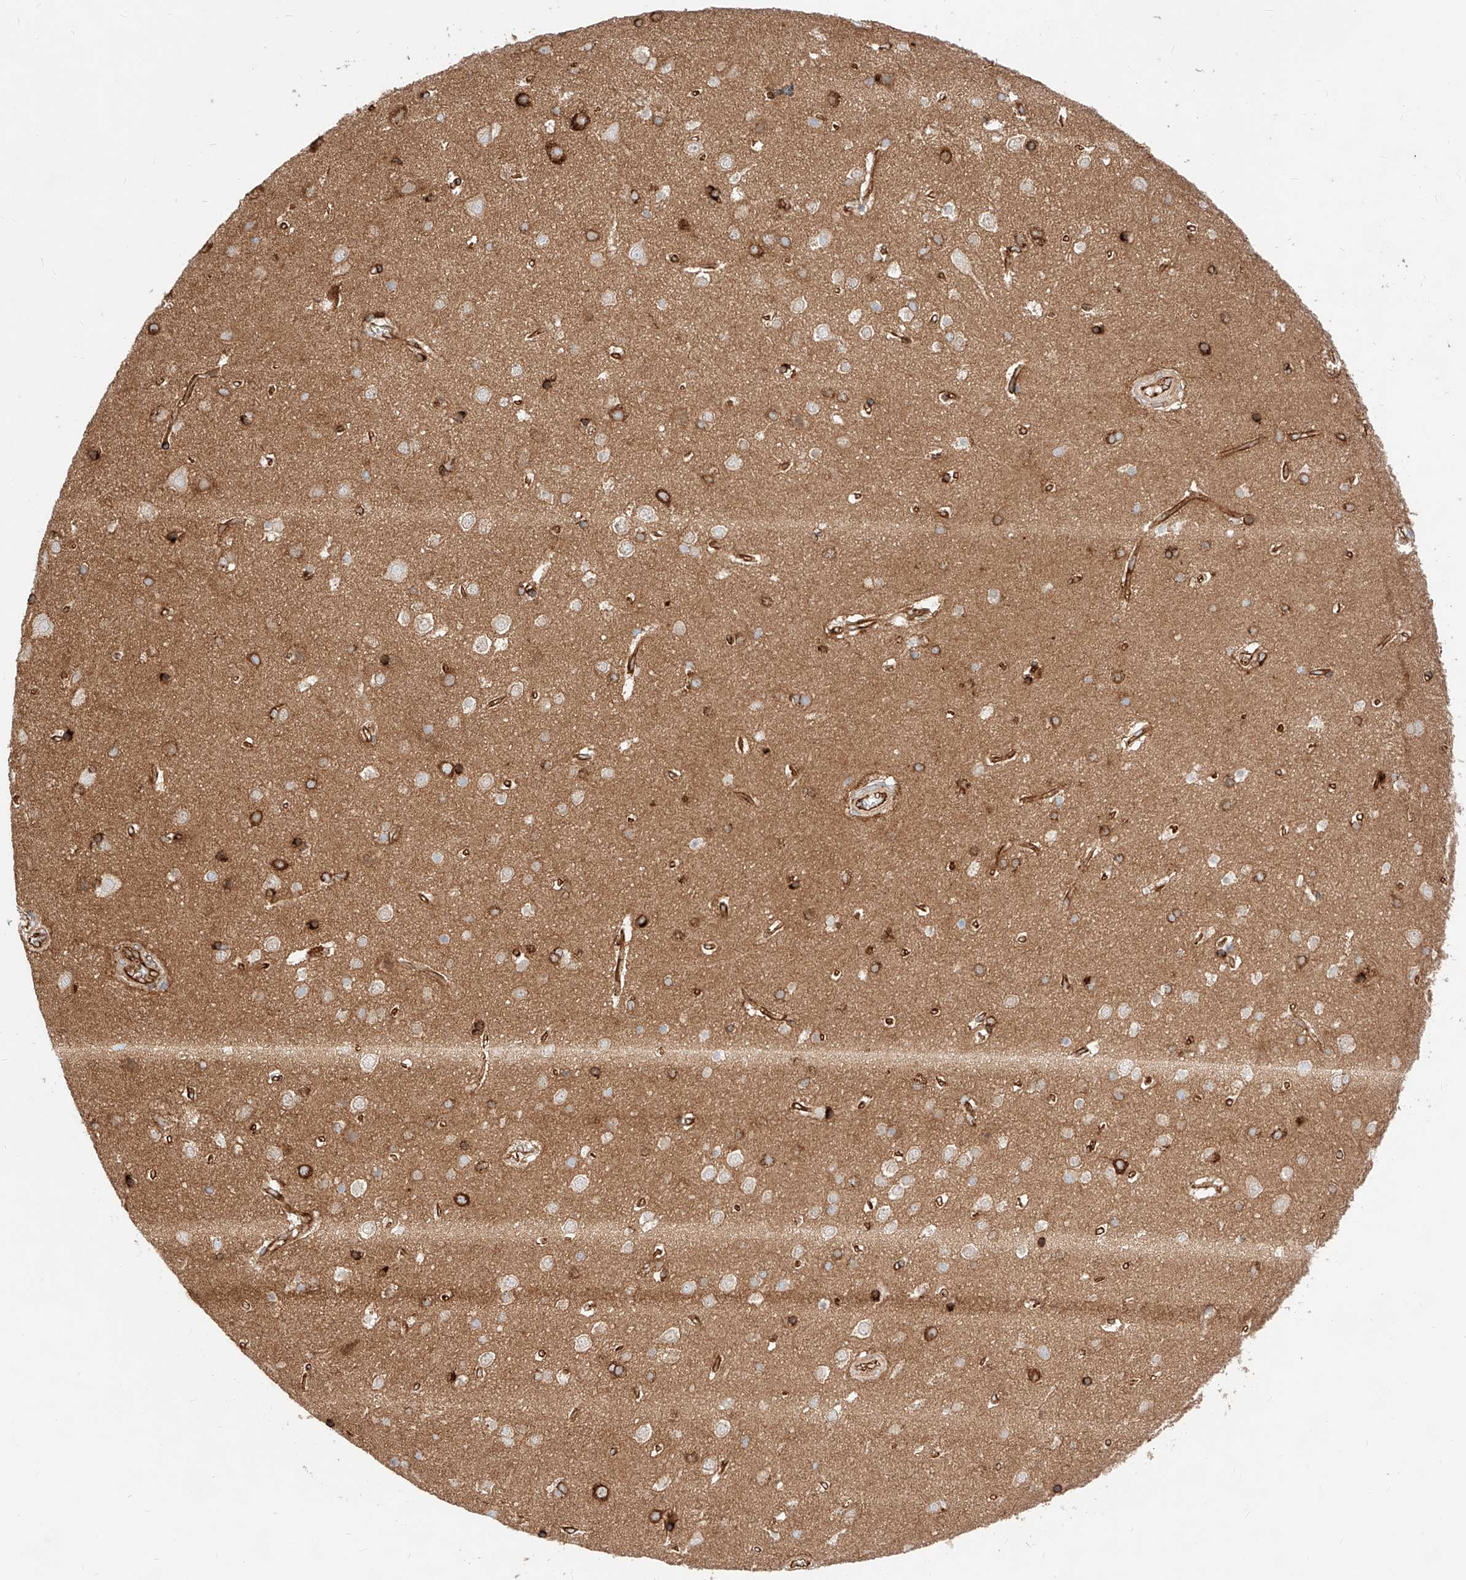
{"staining": {"intensity": "strong", "quantity": ">75%", "location": "cytoplasmic/membranous"}, "tissue": "cerebral cortex", "cell_type": "Endothelial cells", "image_type": "normal", "snomed": [{"axis": "morphology", "description": "Normal tissue, NOS"}, {"axis": "topography", "description": "Cerebral cortex"}], "caption": "This histopathology image displays immunohistochemistry (IHC) staining of normal human cerebral cortex, with high strong cytoplasmic/membranous positivity in about >75% of endothelial cells.", "gene": "CSGALNACT2", "patient": {"sex": "male", "age": 54}}